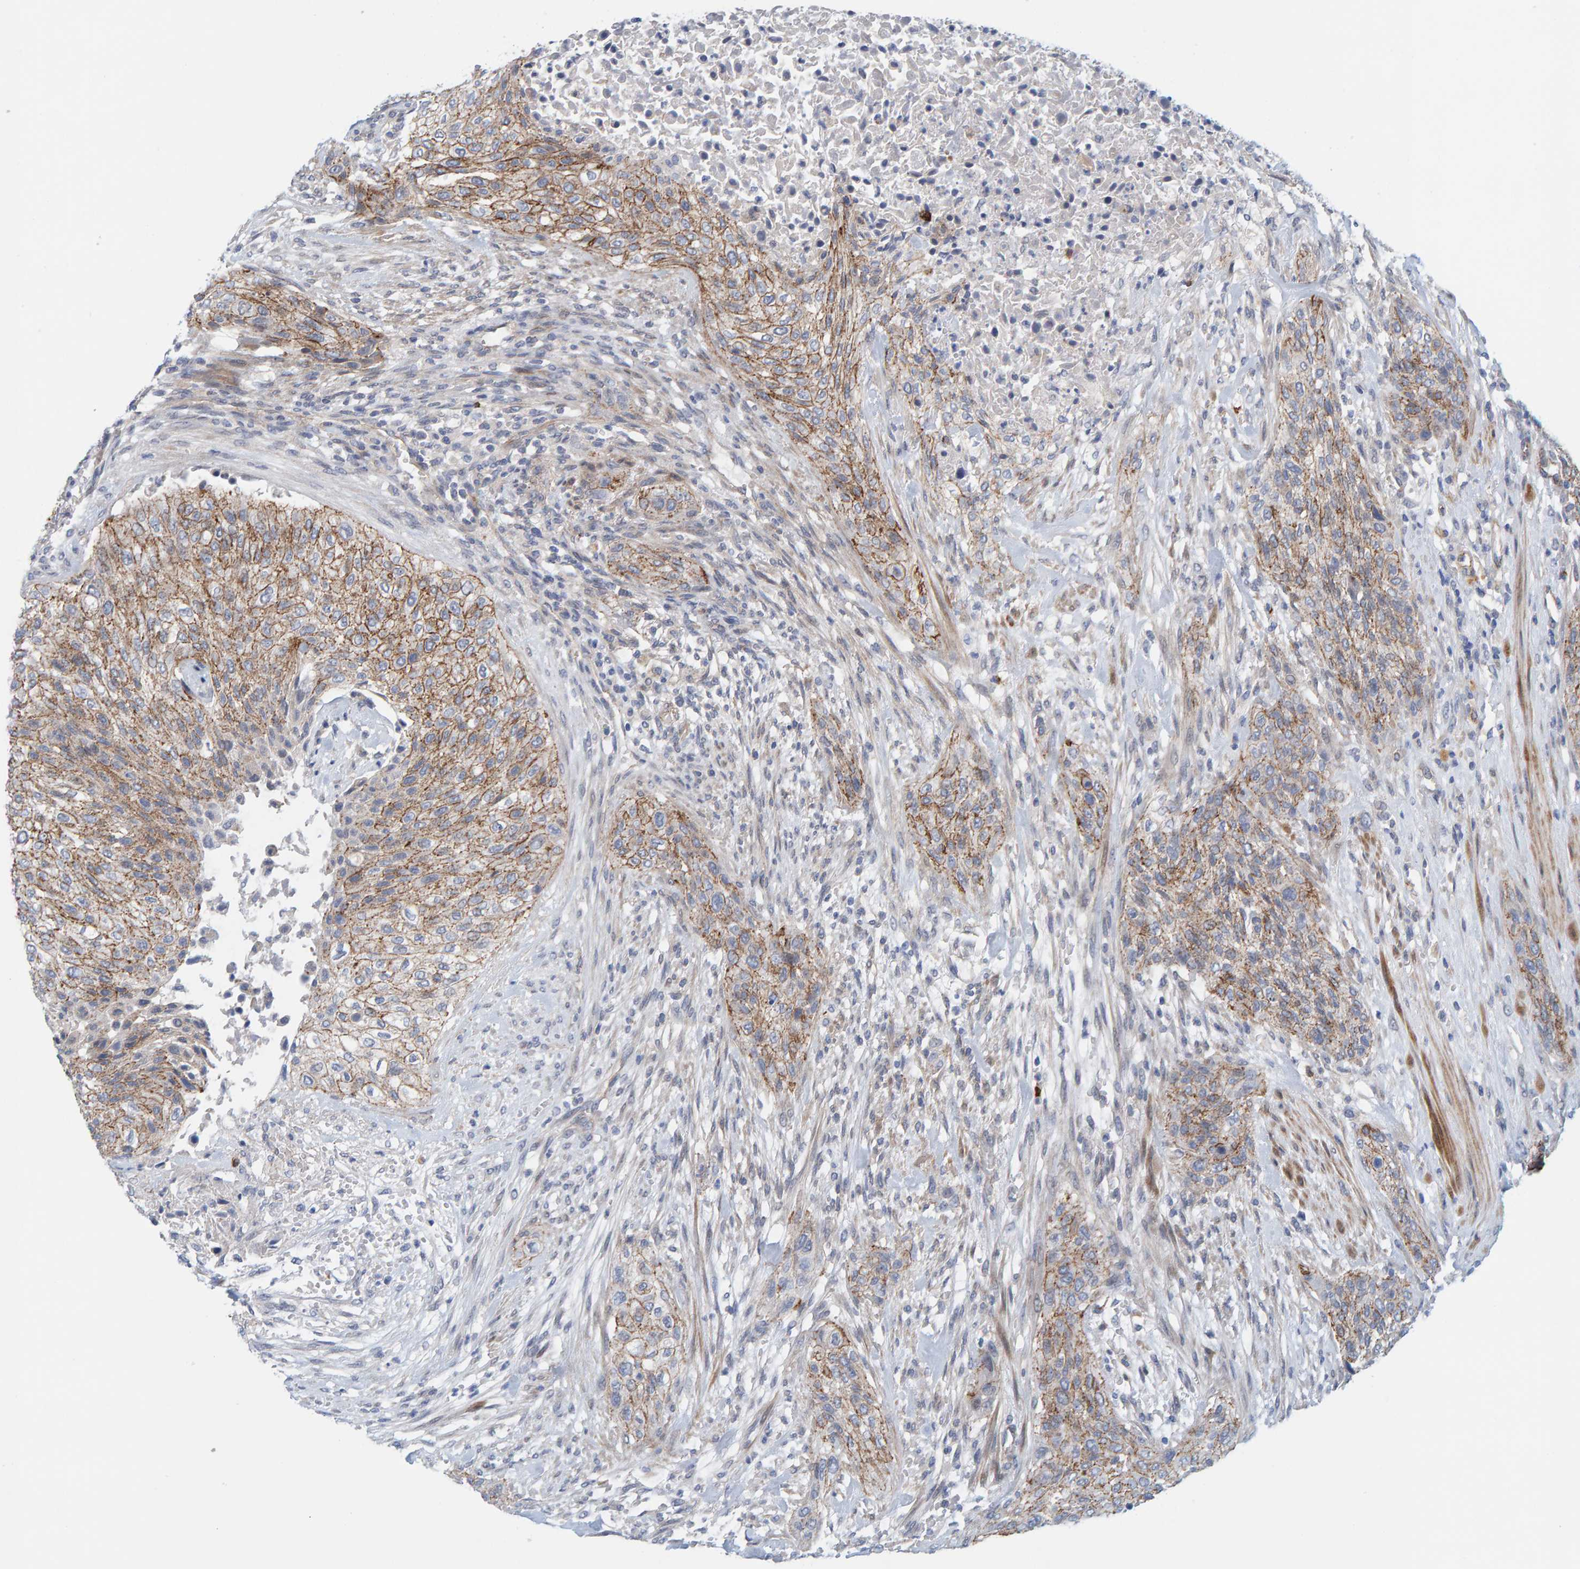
{"staining": {"intensity": "moderate", "quantity": "<25%", "location": "cytoplasmic/membranous"}, "tissue": "urothelial cancer", "cell_type": "Tumor cells", "image_type": "cancer", "snomed": [{"axis": "morphology", "description": "Urothelial carcinoma, Low grade"}, {"axis": "morphology", "description": "Urothelial carcinoma, High grade"}, {"axis": "topography", "description": "Urinary bladder"}], "caption": "The image exhibits staining of urothelial cancer, revealing moderate cytoplasmic/membranous protein positivity (brown color) within tumor cells.", "gene": "KRBA2", "patient": {"sex": "male", "age": 35}}